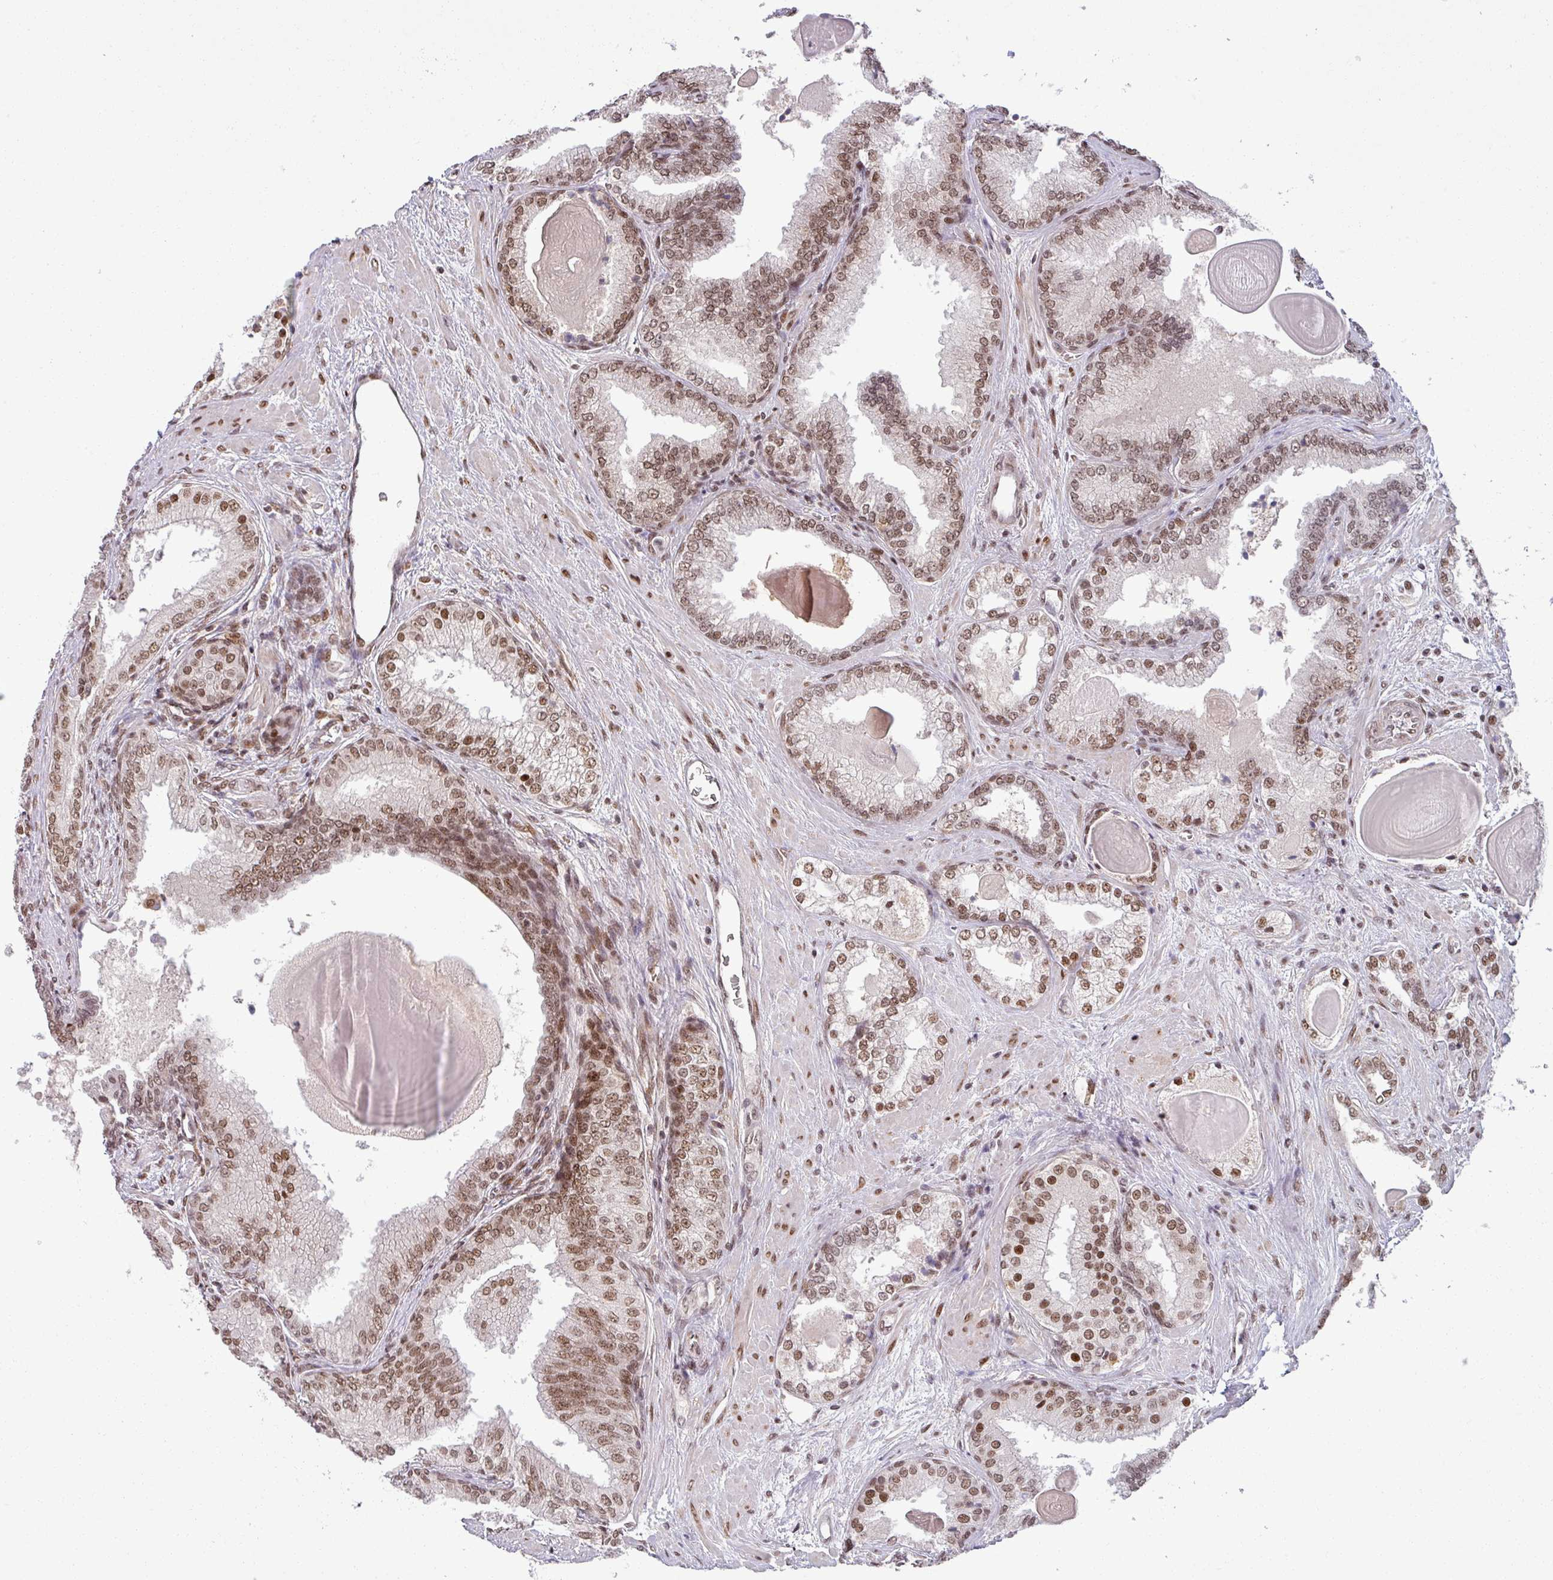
{"staining": {"intensity": "moderate", "quantity": ">75%", "location": "nuclear"}, "tissue": "prostate cancer", "cell_type": "Tumor cells", "image_type": "cancer", "snomed": [{"axis": "morphology", "description": "Adenocarcinoma, High grade"}, {"axis": "topography", "description": "Prostate"}], "caption": "Immunohistochemical staining of human prostate cancer displays medium levels of moderate nuclear protein positivity in about >75% of tumor cells.", "gene": "PTPN20", "patient": {"sex": "male", "age": 63}}